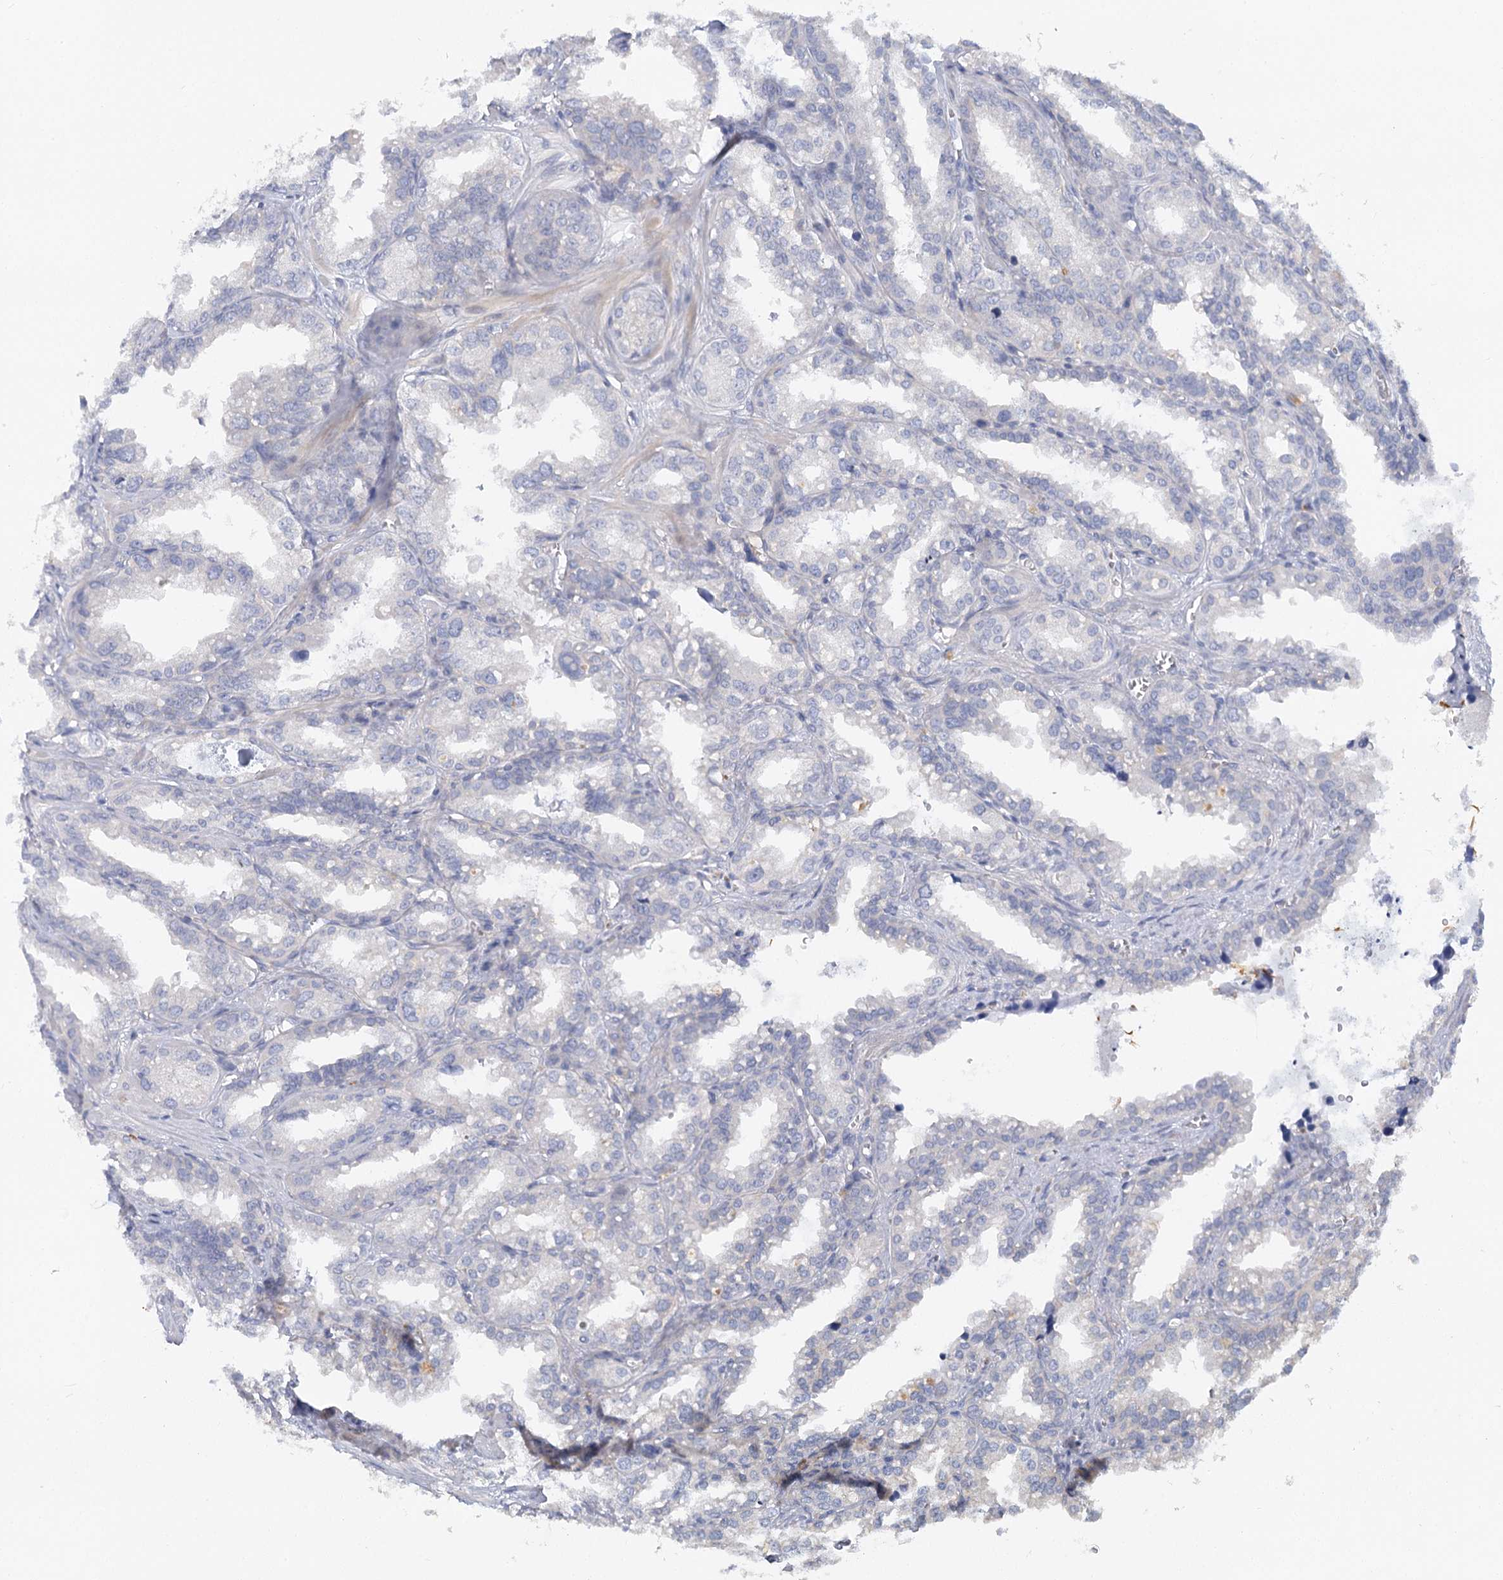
{"staining": {"intensity": "negative", "quantity": "none", "location": "none"}, "tissue": "seminal vesicle", "cell_type": "Glandular cells", "image_type": "normal", "snomed": [{"axis": "morphology", "description": "Normal tissue, NOS"}, {"axis": "topography", "description": "Prostate"}, {"axis": "topography", "description": "Seminal veicle"}], "caption": "The histopathology image reveals no significant expression in glandular cells of seminal vesicle.", "gene": "EPB41L5", "patient": {"sex": "male", "age": 51}}